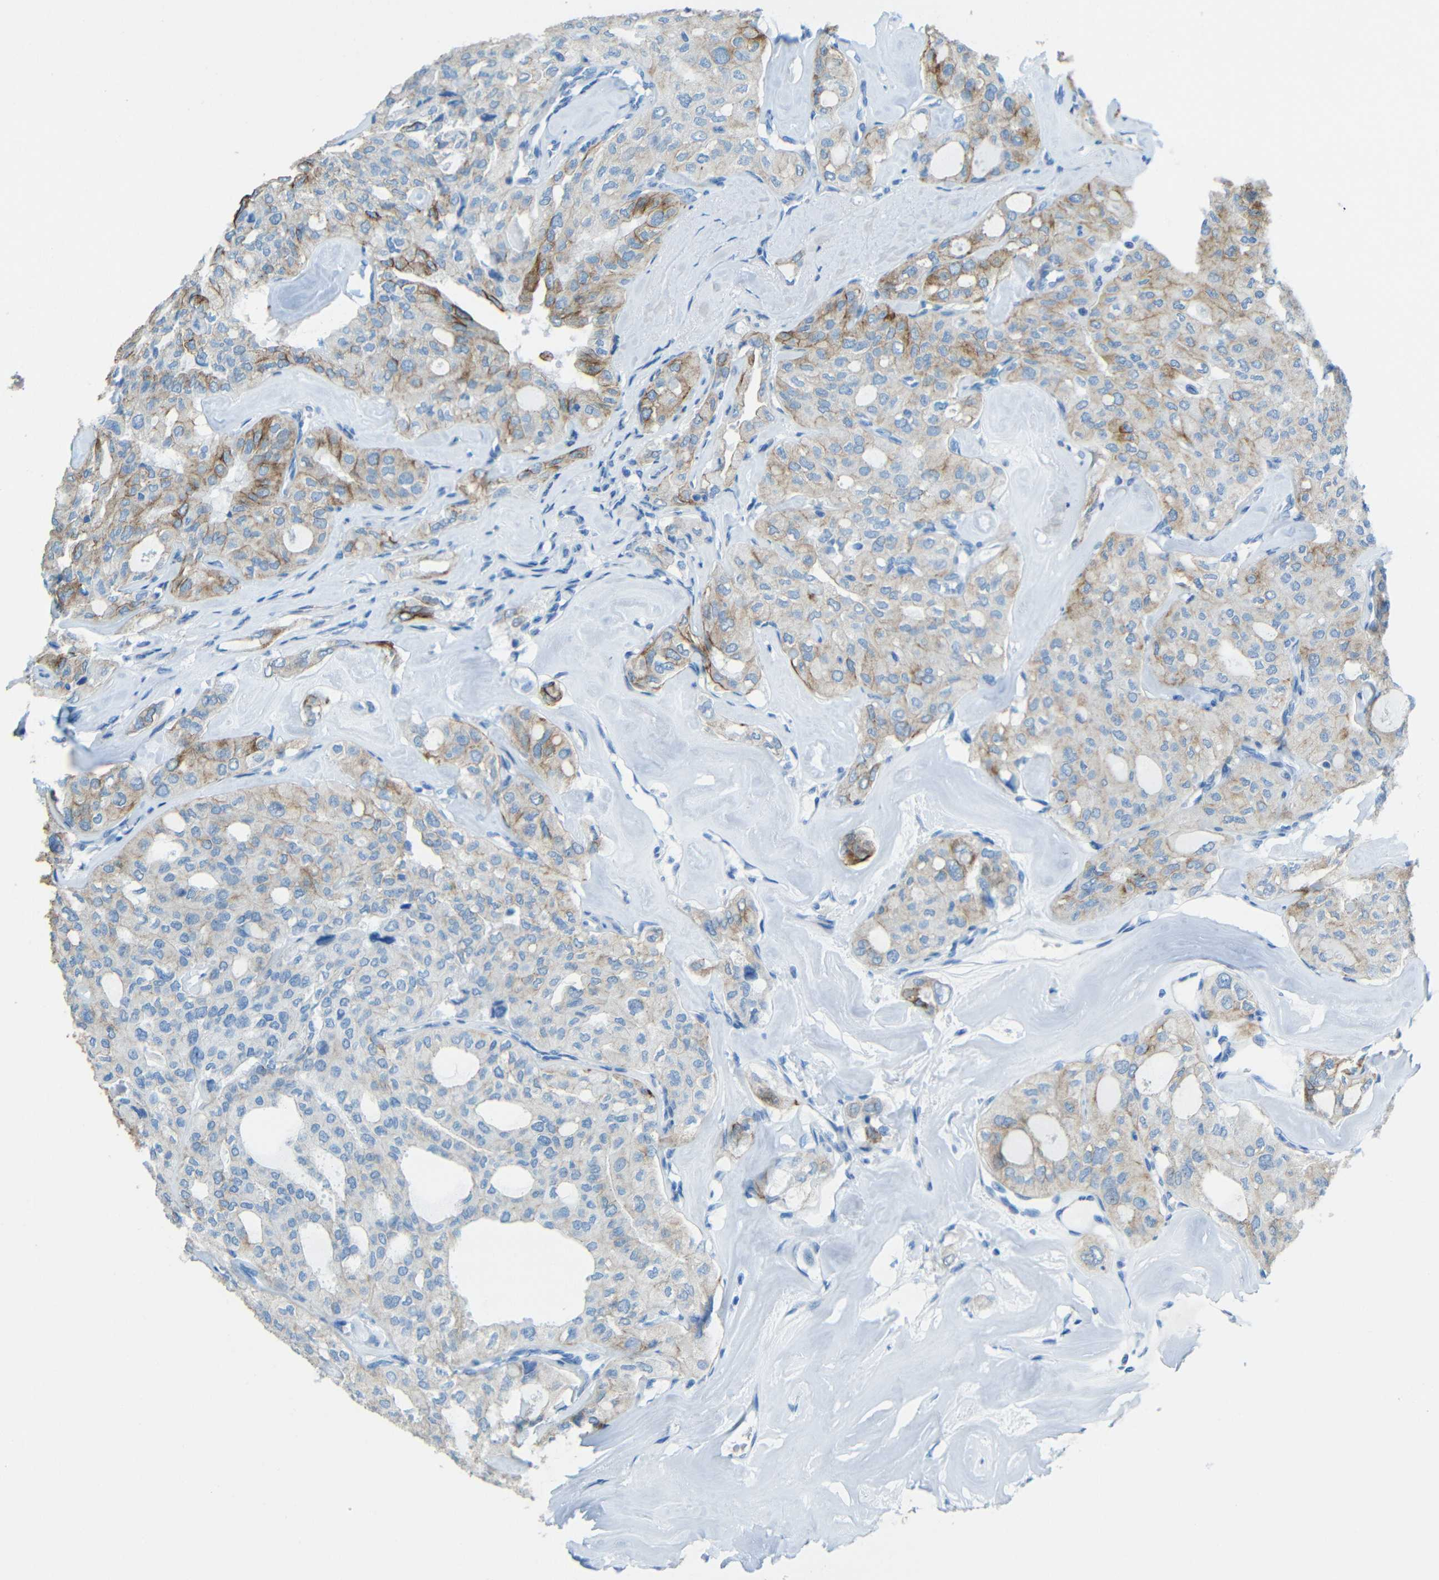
{"staining": {"intensity": "moderate", "quantity": "<25%", "location": "cytoplasmic/membranous"}, "tissue": "thyroid cancer", "cell_type": "Tumor cells", "image_type": "cancer", "snomed": [{"axis": "morphology", "description": "Follicular adenoma carcinoma, NOS"}, {"axis": "topography", "description": "Thyroid gland"}], "caption": "A brown stain shows moderate cytoplasmic/membranous positivity of a protein in human thyroid follicular adenoma carcinoma tumor cells.", "gene": "TUBB4B", "patient": {"sex": "male", "age": 75}}